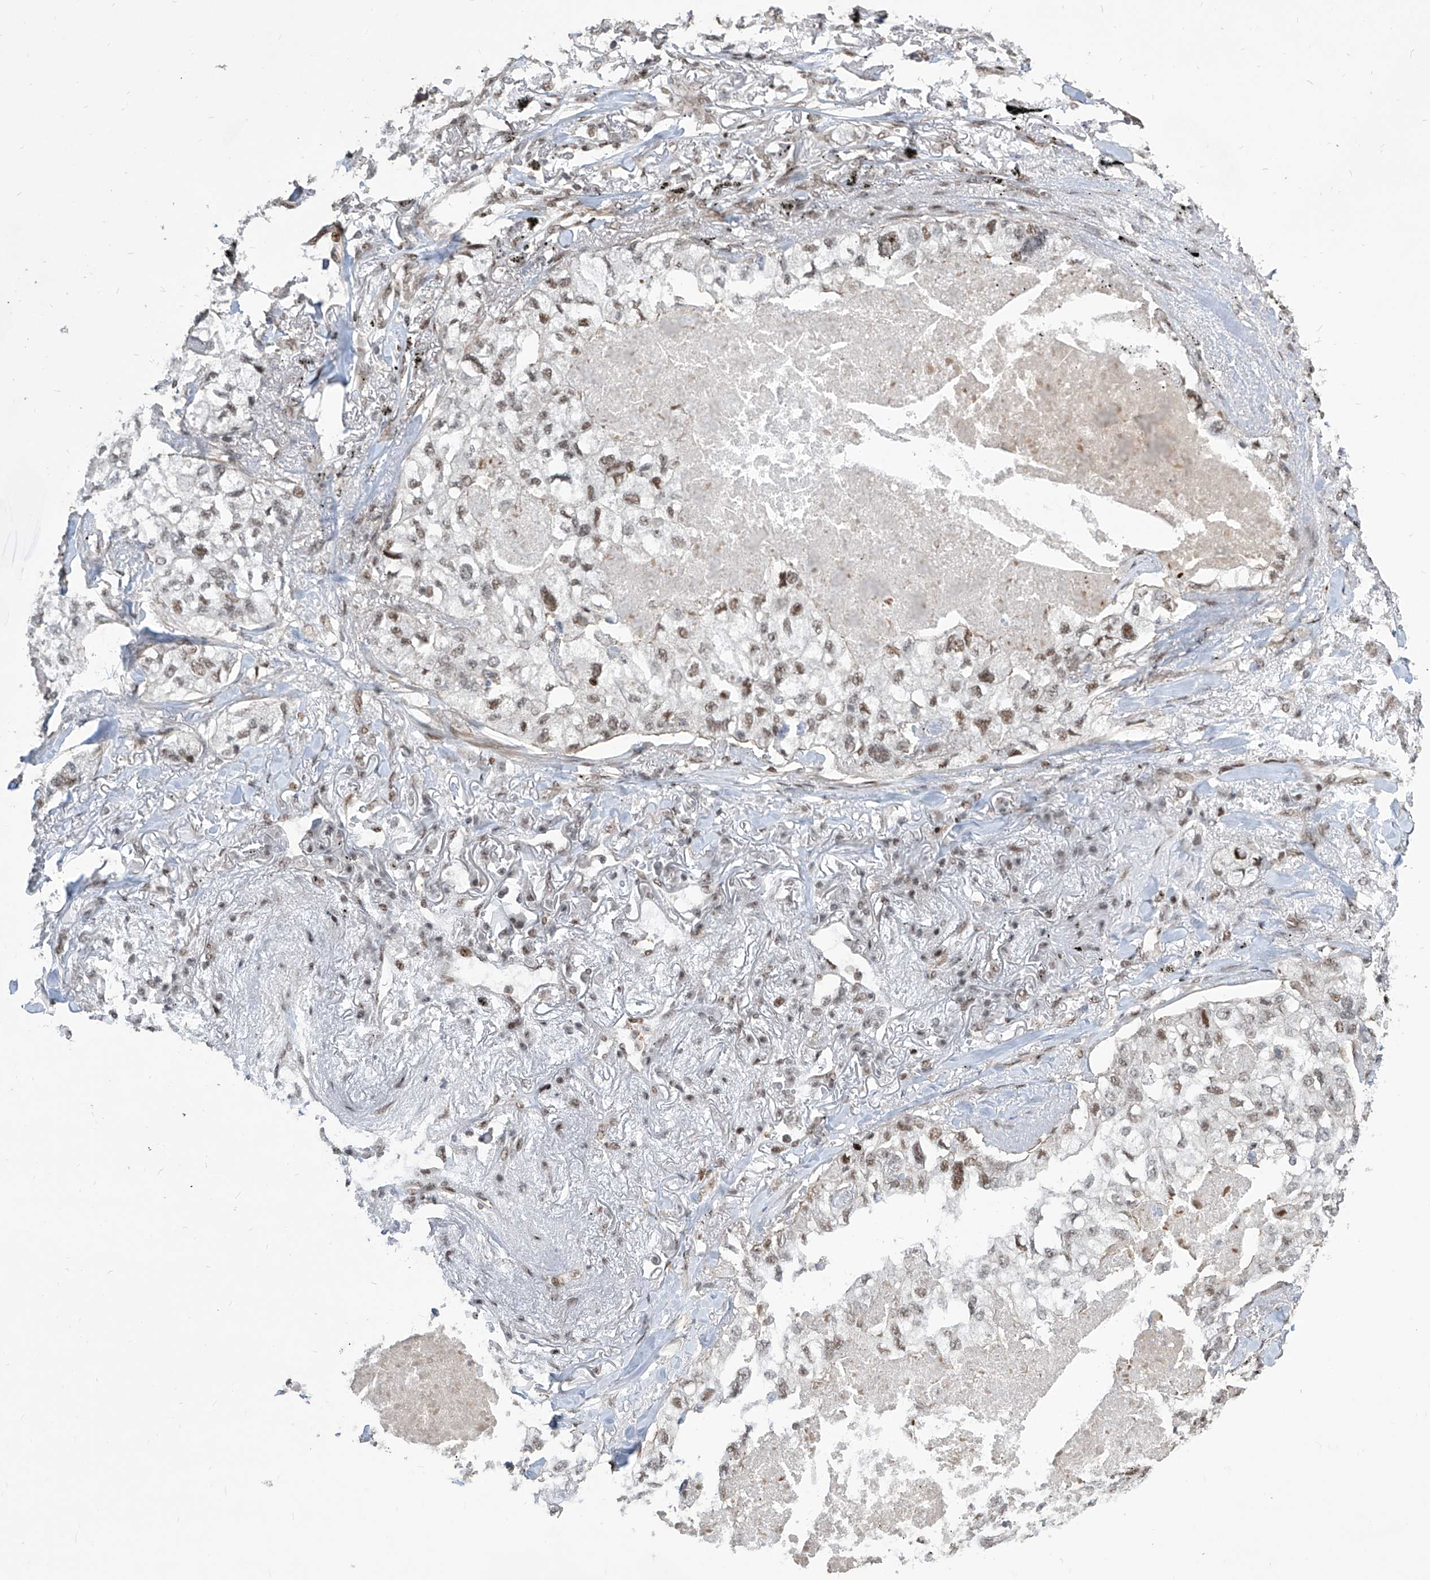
{"staining": {"intensity": "weak", "quantity": ">75%", "location": "nuclear"}, "tissue": "lung cancer", "cell_type": "Tumor cells", "image_type": "cancer", "snomed": [{"axis": "morphology", "description": "Adenocarcinoma, NOS"}, {"axis": "topography", "description": "Lung"}], "caption": "Immunohistochemistry (IHC) of human adenocarcinoma (lung) demonstrates low levels of weak nuclear positivity in approximately >75% of tumor cells.", "gene": "IRF2", "patient": {"sex": "male", "age": 65}}